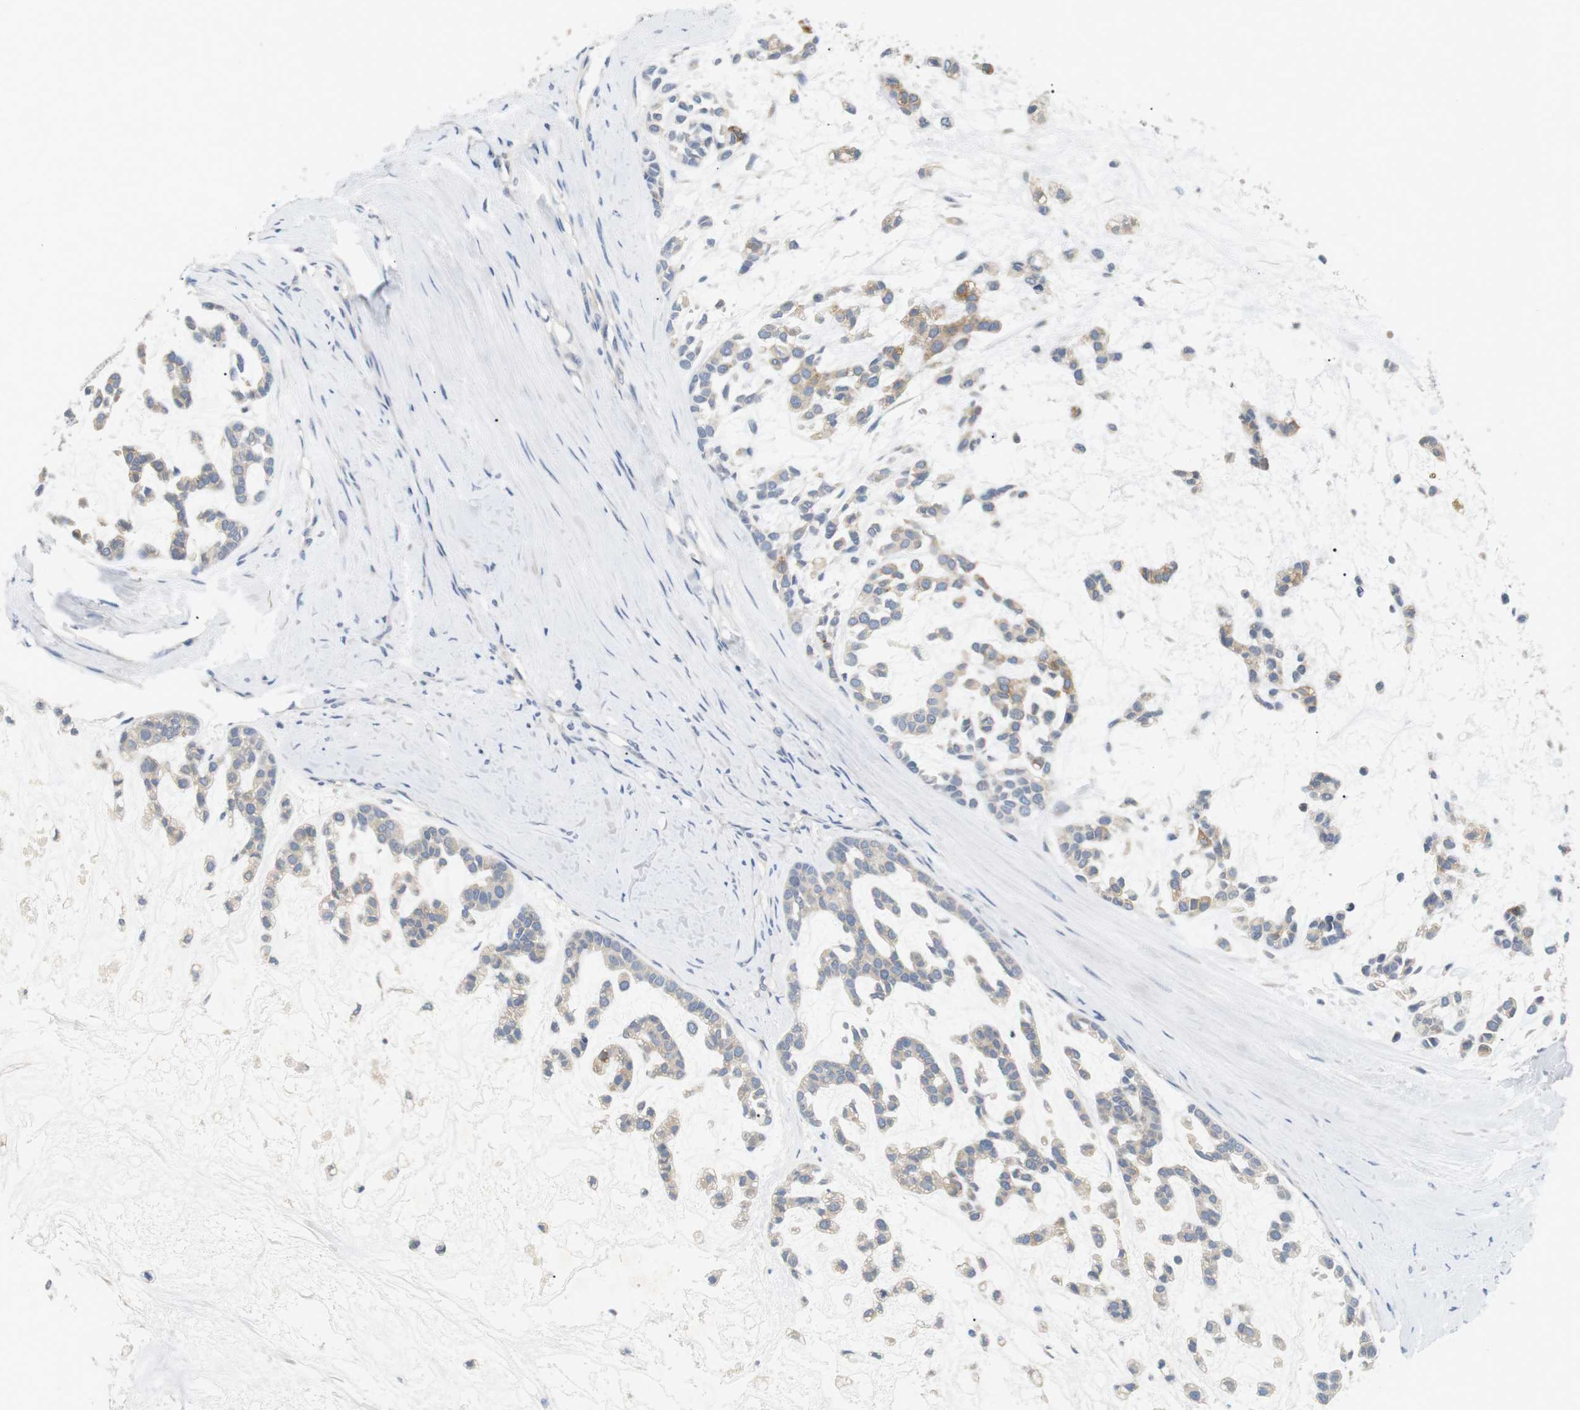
{"staining": {"intensity": "moderate", "quantity": "<25%", "location": "cytoplasmic/membranous"}, "tissue": "head and neck cancer", "cell_type": "Tumor cells", "image_type": "cancer", "snomed": [{"axis": "morphology", "description": "Adenocarcinoma, NOS"}, {"axis": "morphology", "description": "Adenoma, NOS"}, {"axis": "topography", "description": "Head-Neck"}], "caption": "Brown immunohistochemical staining in human head and neck cancer (adenoma) reveals moderate cytoplasmic/membranous staining in approximately <25% of tumor cells.", "gene": "EVA1C", "patient": {"sex": "female", "age": 55}}